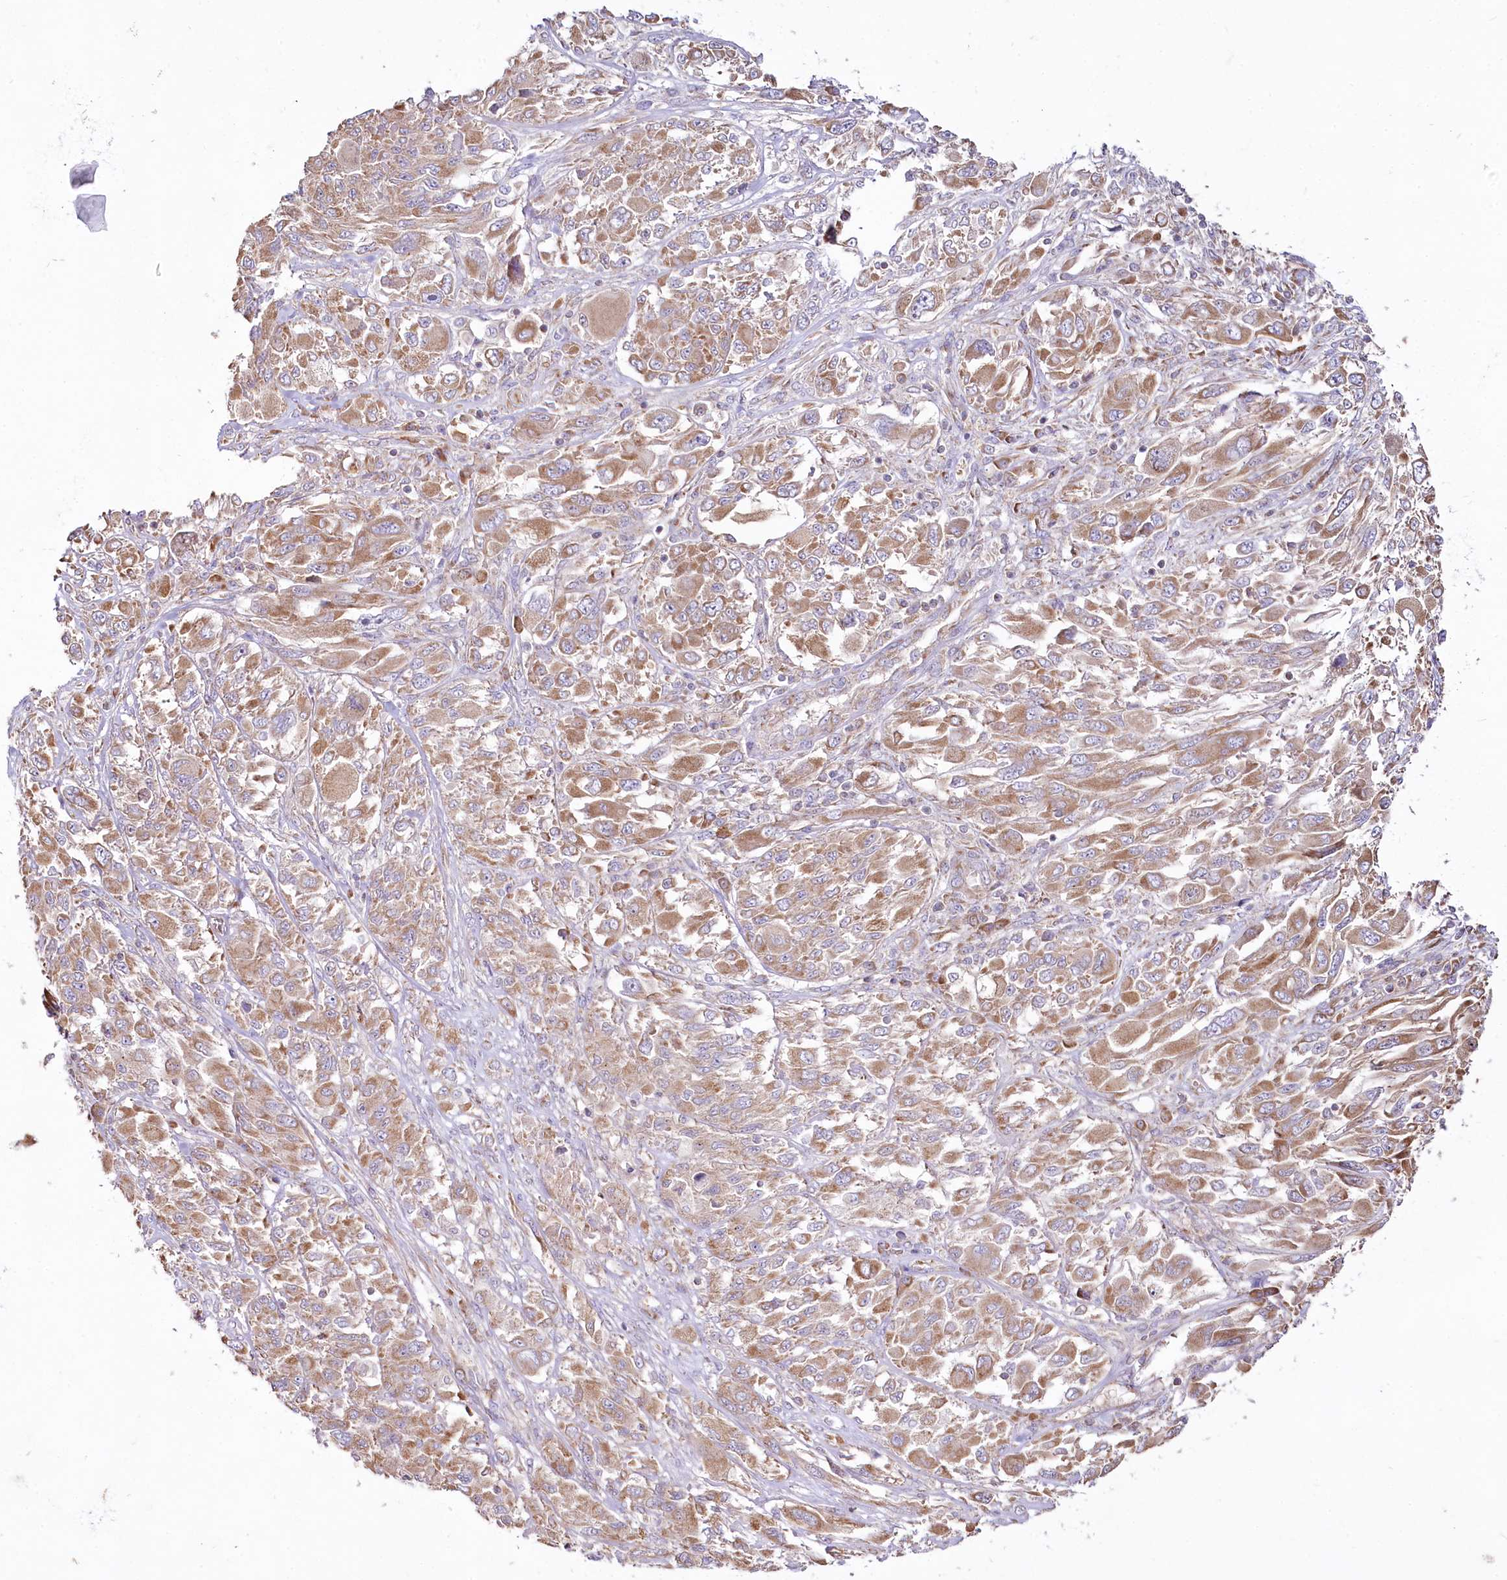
{"staining": {"intensity": "moderate", "quantity": ">75%", "location": "cytoplasmic/membranous"}, "tissue": "melanoma", "cell_type": "Tumor cells", "image_type": "cancer", "snomed": [{"axis": "morphology", "description": "Malignant melanoma, NOS"}, {"axis": "topography", "description": "Skin"}], "caption": "There is medium levels of moderate cytoplasmic/membranous staining in tumor cells of melanoma, as demonstrated by immunohistochemical staining (brown color).", "gene": "ACOX2", "patient": {"sex": "female", "age": 91}}